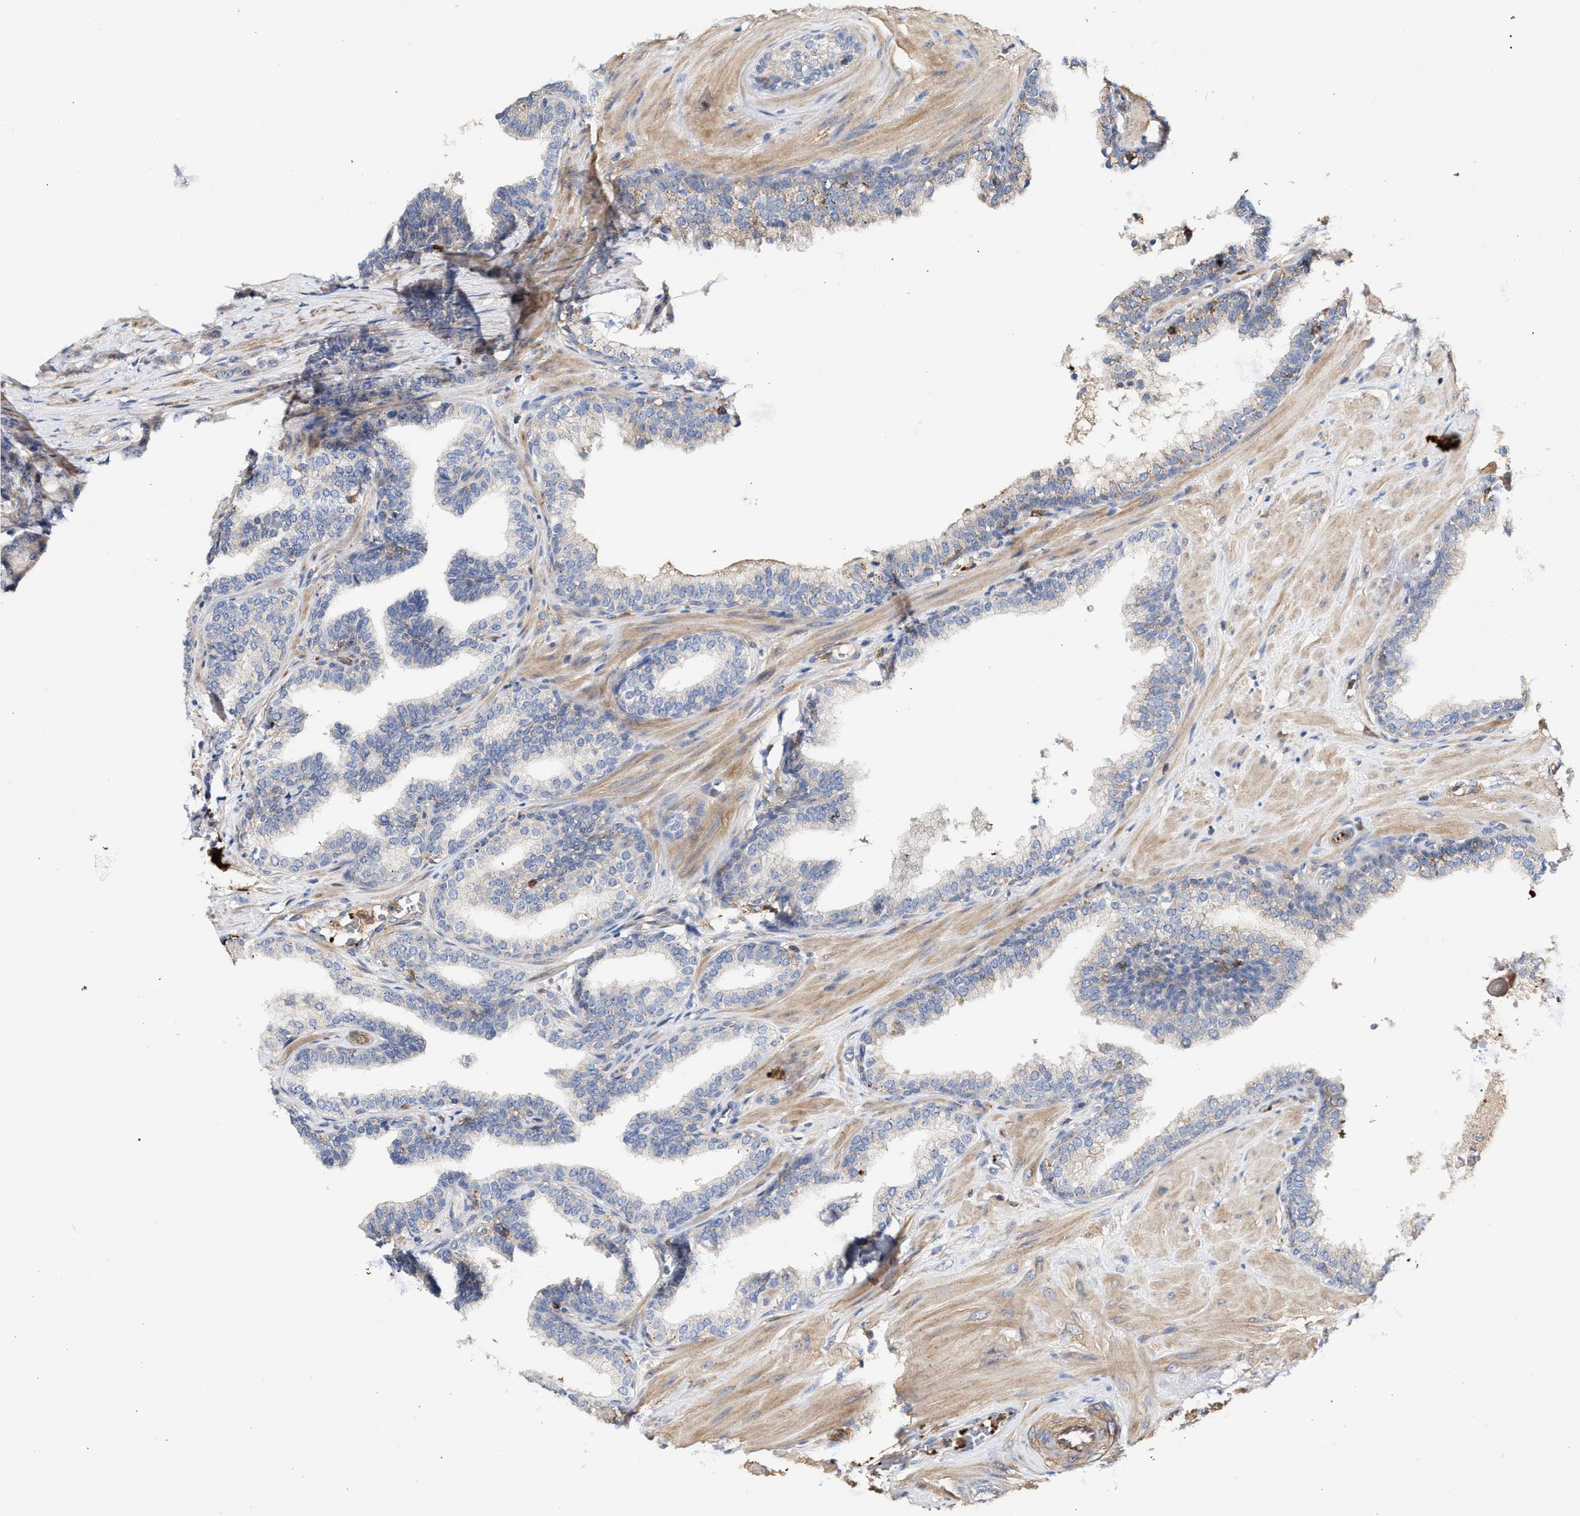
{"staining": {"intensity": "negative", "quantity": "none", "location": "none"}, "tissue": "prostate cancer", "cell_type": "Tumor cells", "image_type": "cancer", "snomed": [{"axis": "morphology", "description": "Adenocarcinoma, High grade"}, {"axis": "topography", "description": "Prostate"}], "caption": "Immunohistochemistry of prostate cancer (high-grade adenocarcinoma) reveals no staining in tumor cells.", "gene": "HS3ST5", "patient": {"sex": "male", "age": 52}}